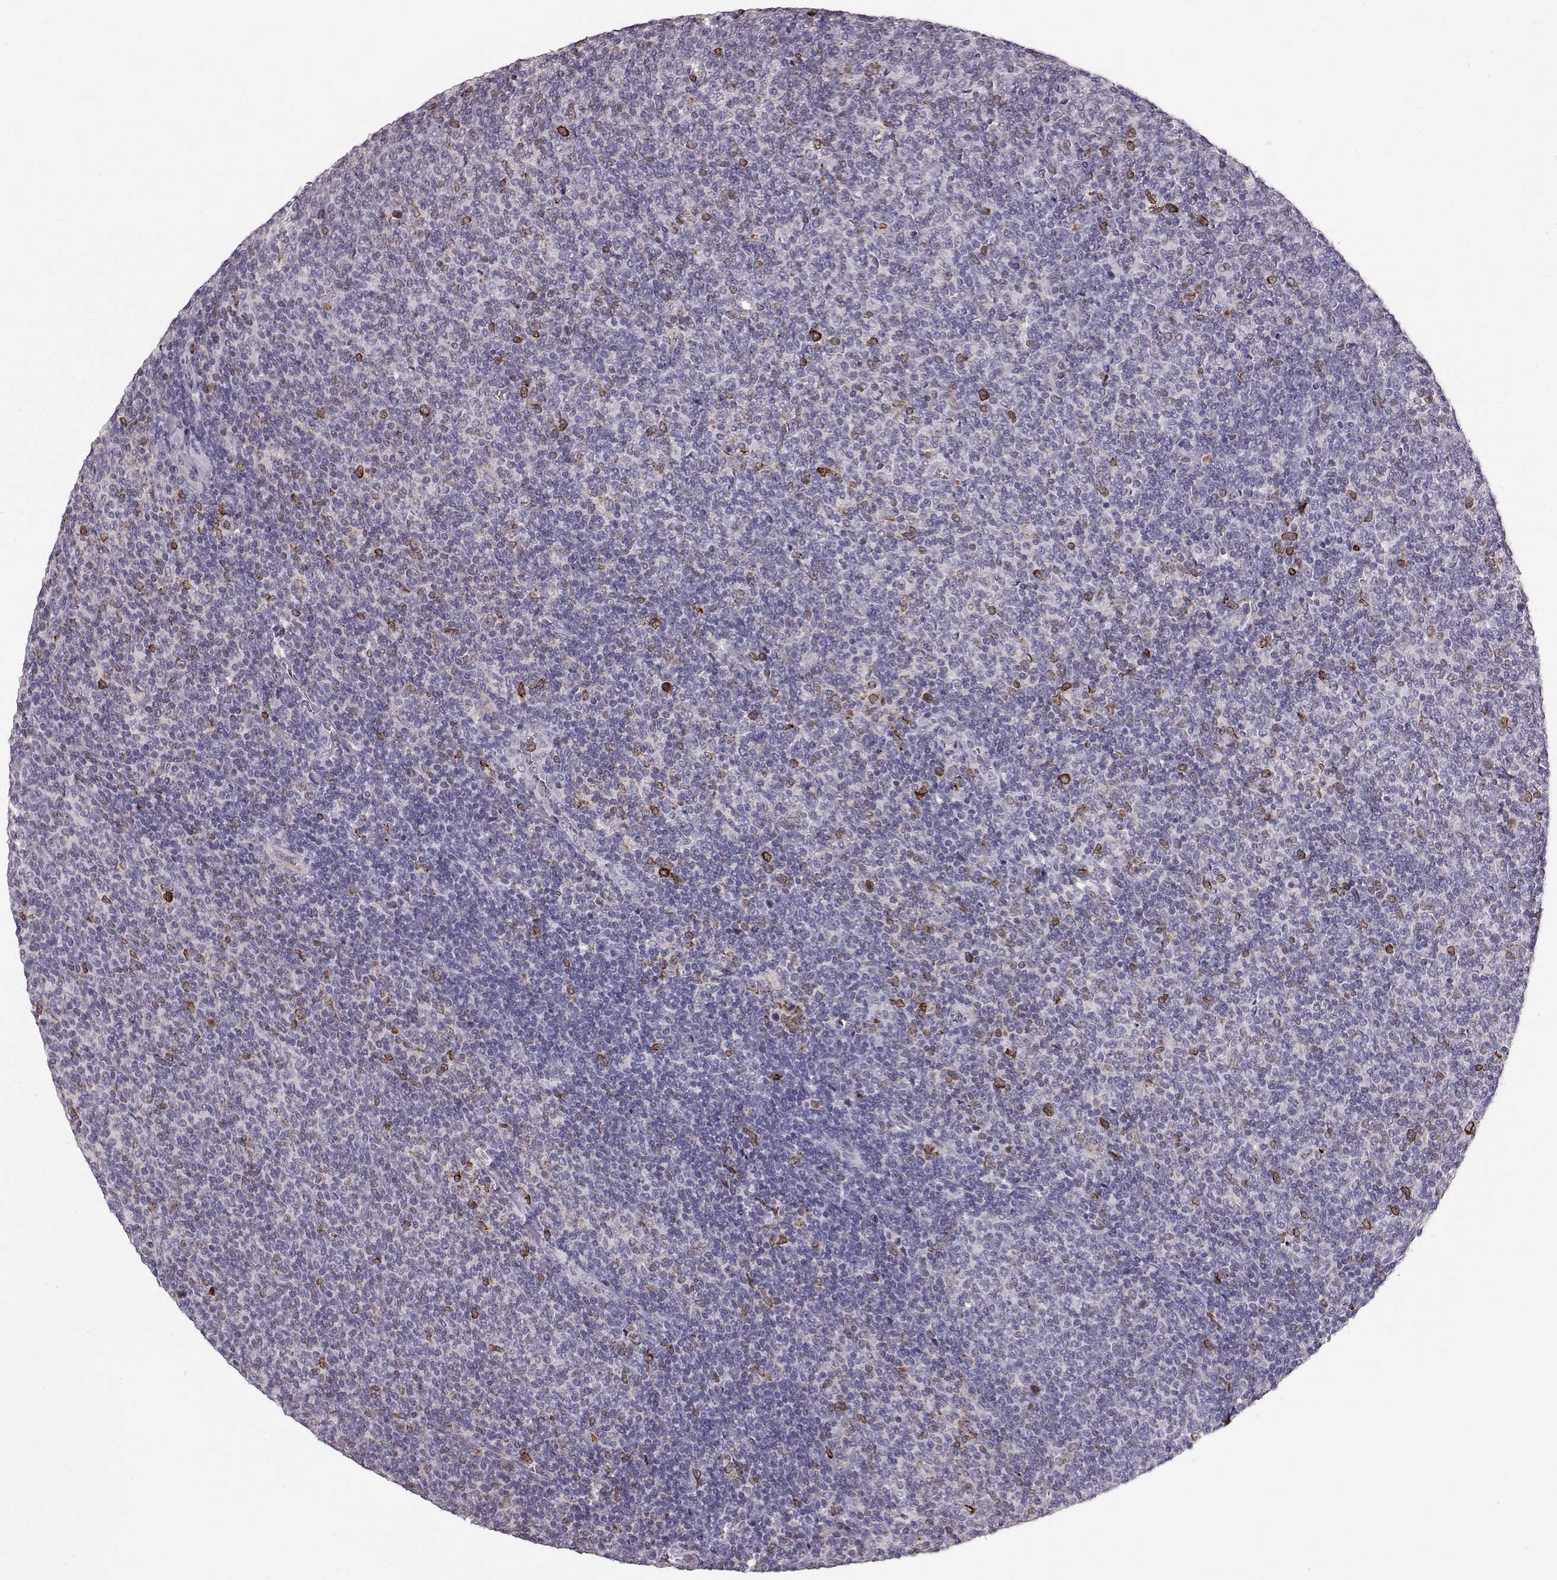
{"staining": {"intensity": "negative", "quantity": "none", "location": "none"}, "tissue": "lymphoma", "cell_type": "Tumor cells", "image_type": "cancer", "snomed": [{"axis": "morphology", "description": "Malignant lymphoma, non-Hodgkin's type, Low grade"}, {"axis": "topography", "description": "Lymph node"}], "caption": "This is a histopathology image of immunohistochemistry (IHC) staining of lymphoma, which shows no staining in tumor cells.", "gene": "ELOVL5", "patient": {"sex": "male", "age": 52}}